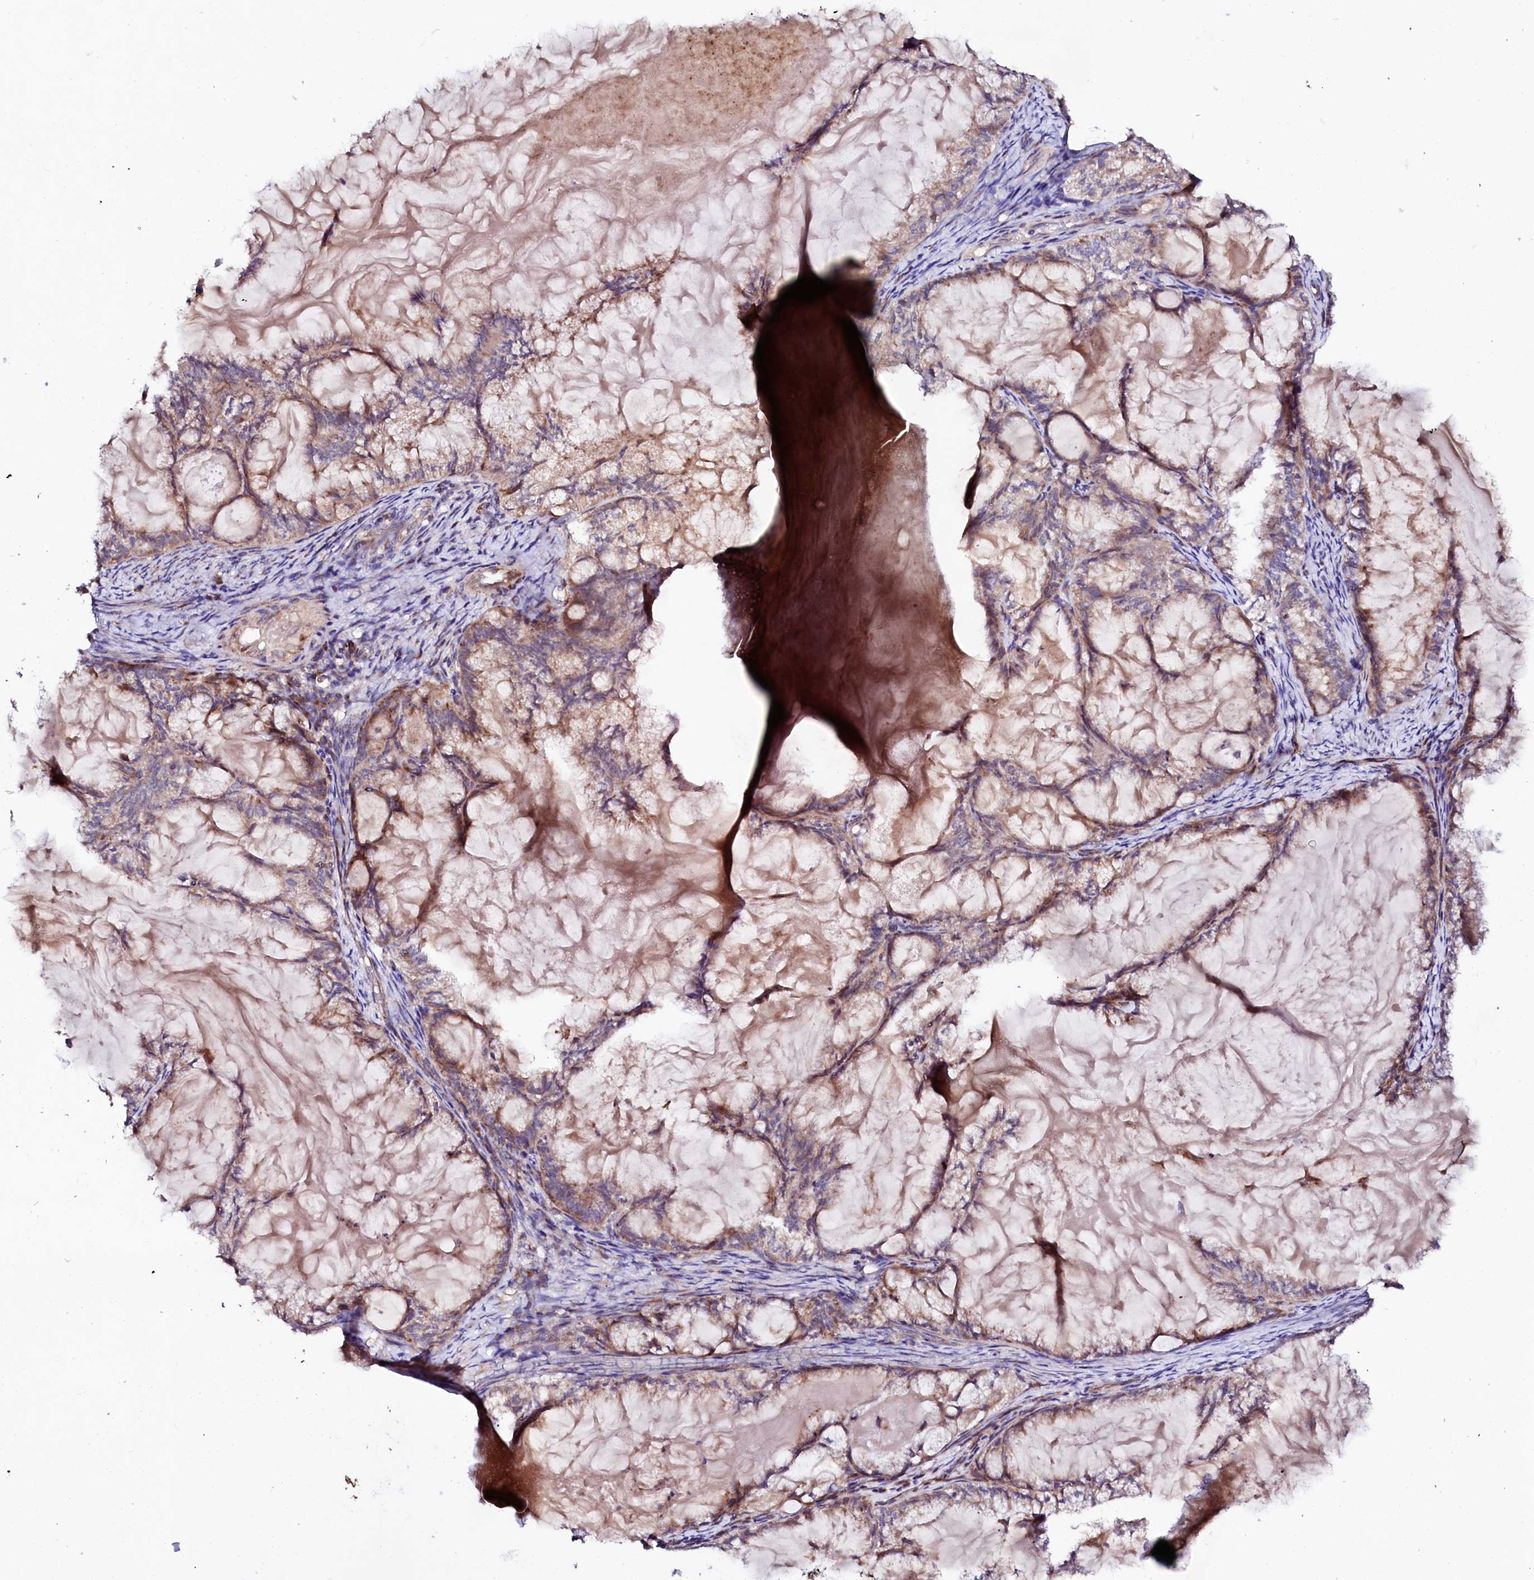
{"staining": {"intensity": "moderate", "quantity": "25%-75%", "location": "cytoplasmic/membranous"}, "tissue": "endometrial cancer", "cell_type": "Tumor cells", "image_type": "cancer", "snomed": [{"axis": "morphology", "description": "Adenocarcinoma, NOS"}, {"axis": "topography", "description": "Endometrium"}], "caption": "Immunohistochemical staining of endometrial adenocarcinoma exhibits moderate cytoplasmic/membranous protein expression in about 25%-75% of tumor cells.", "gene": "UBE3C", "patient": {"sex": "female", "age": 86}}